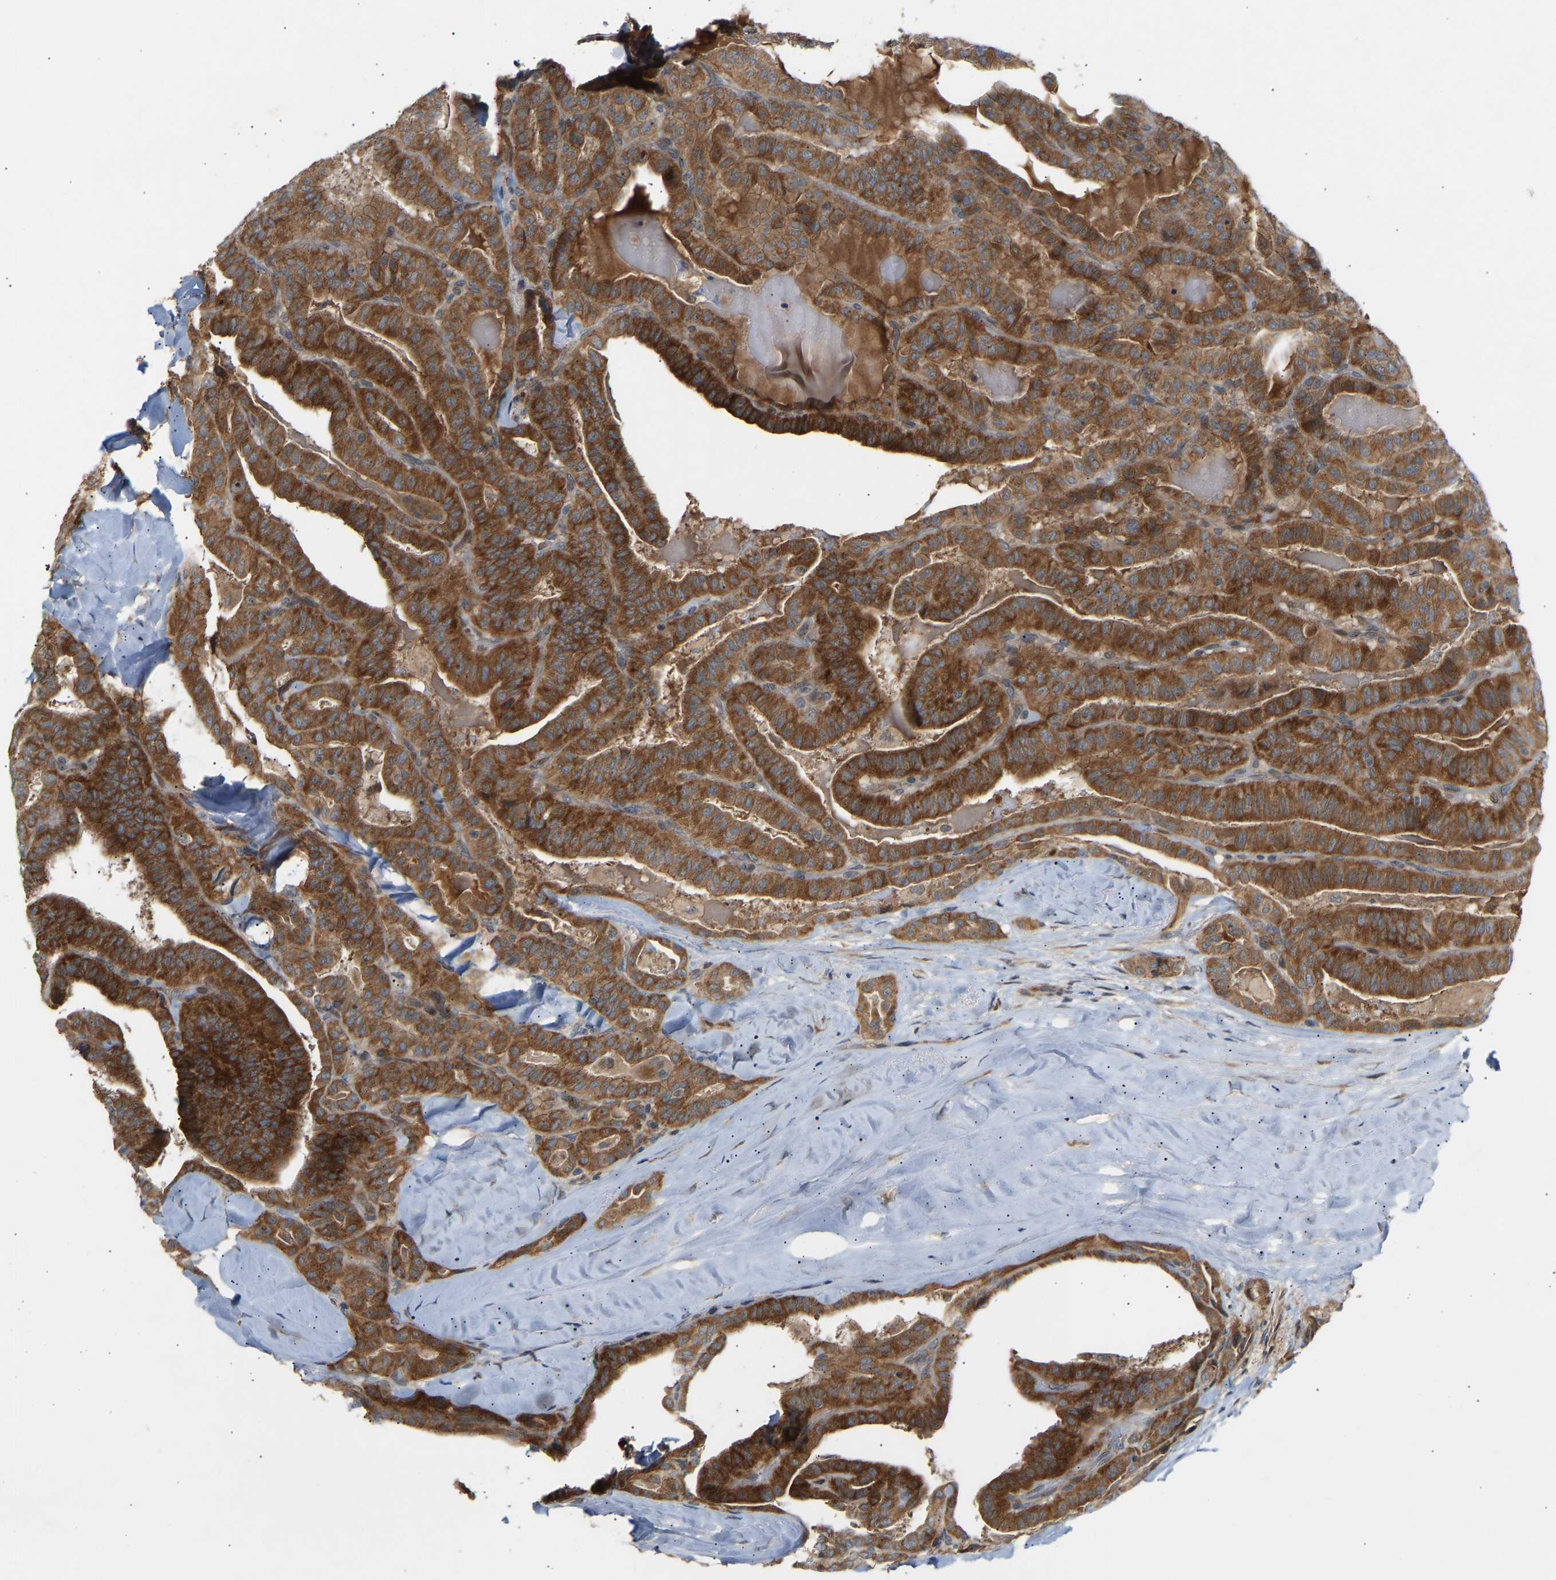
{"staining": {"intensity": "strong", "quantity": ">75%", "location": "cytoplasmic/membranous"}, "tissue": "thyroid cancer", "cell_type": "Tumor cells", "image_type": "cancer", "snomed": [{"axis": "morphology", "description": "Papillary adenocarcinoma, NOS"}, {"axis": "topography", "description": "Thyroid gland"}], "caption": "Tumor cells show strong cytoplasmic/membranous positivity in about >75% of cells in thyroid cancer.", "gene": "PTCD1", "patient": {"sex": "male", "age": 77}}